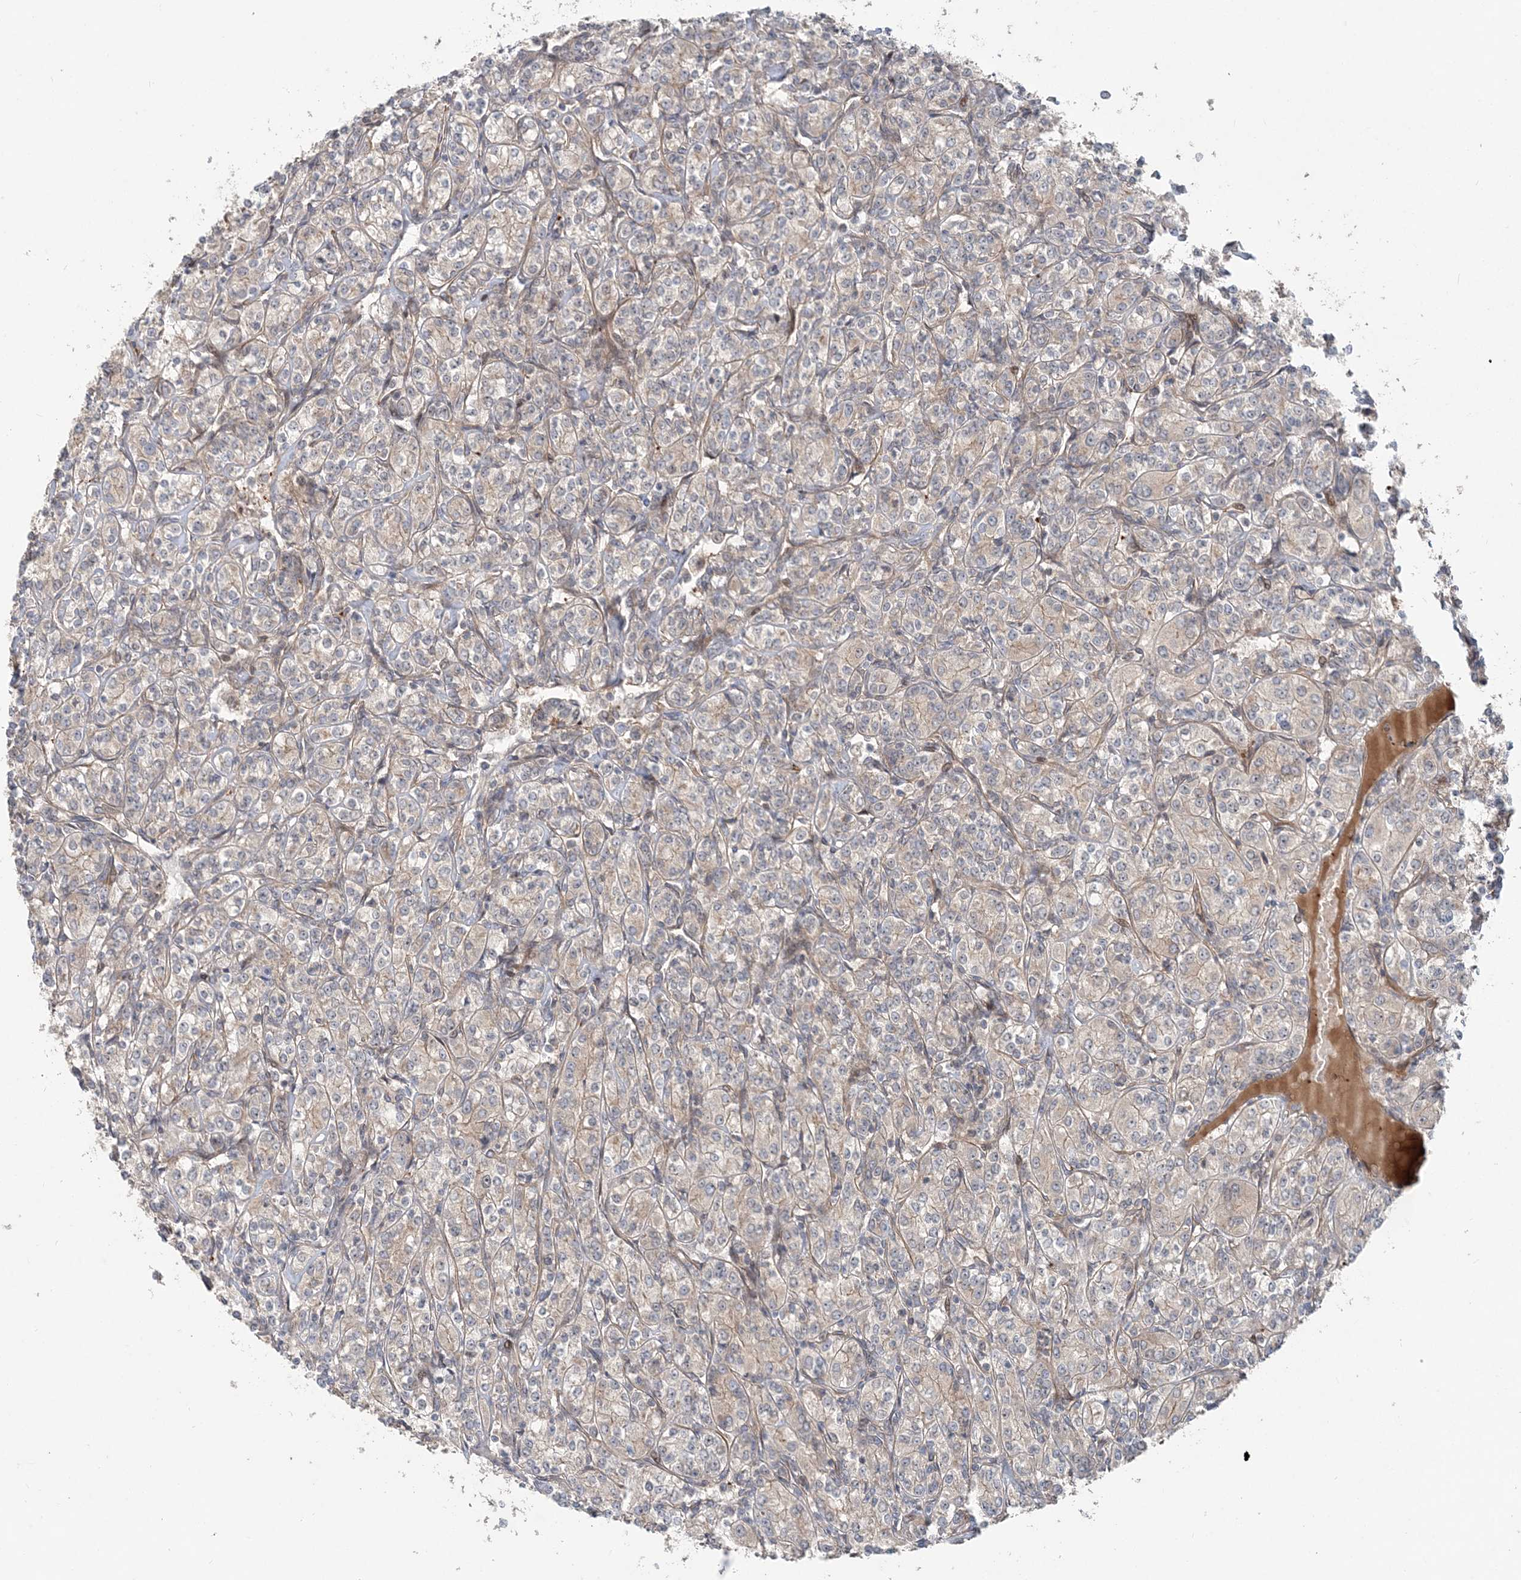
{"staining": {"intensity": "negative", "quantity": "none", "location": "none"}, "tissue": "renal cancer", "cell_type": "Tumor cells", "image_type": "cancer", "snomed": [{"axis": "morphology", "description": "Adenocarcinoma, NOS"}, {"axis": "topography", "description": "Kidney"}], "caption": "Tumor cells are negative for protein expression in human renal adenocarcinoma.", "gene": "GEMIN5", "patient": {"sex": "male", "age": 77}}